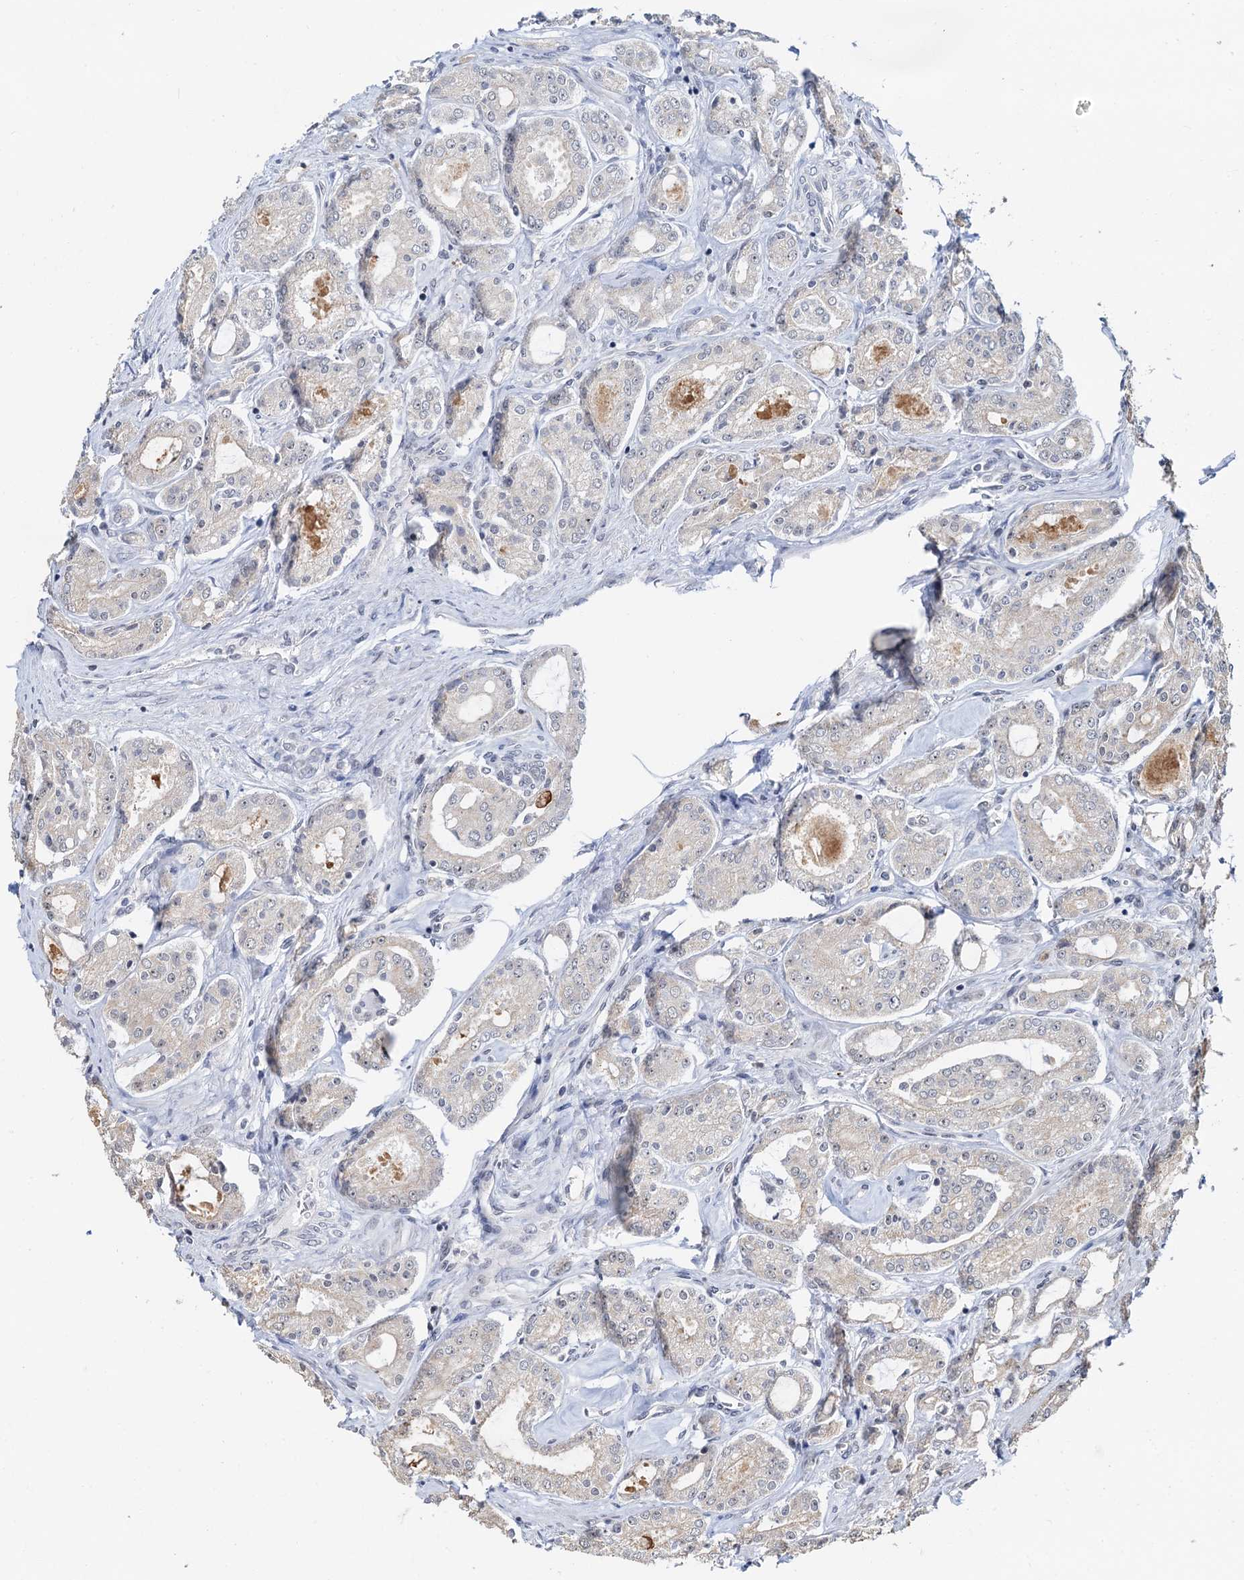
{"staining": {"intensity": "negative", "quantity": "none", "location": "none"}, "tissue": "prostate cancer", "cell_type": "Tumor cells", "image_type": "cancer", "snomed": [{"axis": "morphology", "description": "Adenocarcinoma, Low grade"}, {"axis": "topography", "description": "Prostate"}], "caption": "A histopathology image of prostate cancer stained for a protein reveals no brown staining in tumor cells.", "gene": "NAT10", "patient": {"sex": "male", "age": 68}}